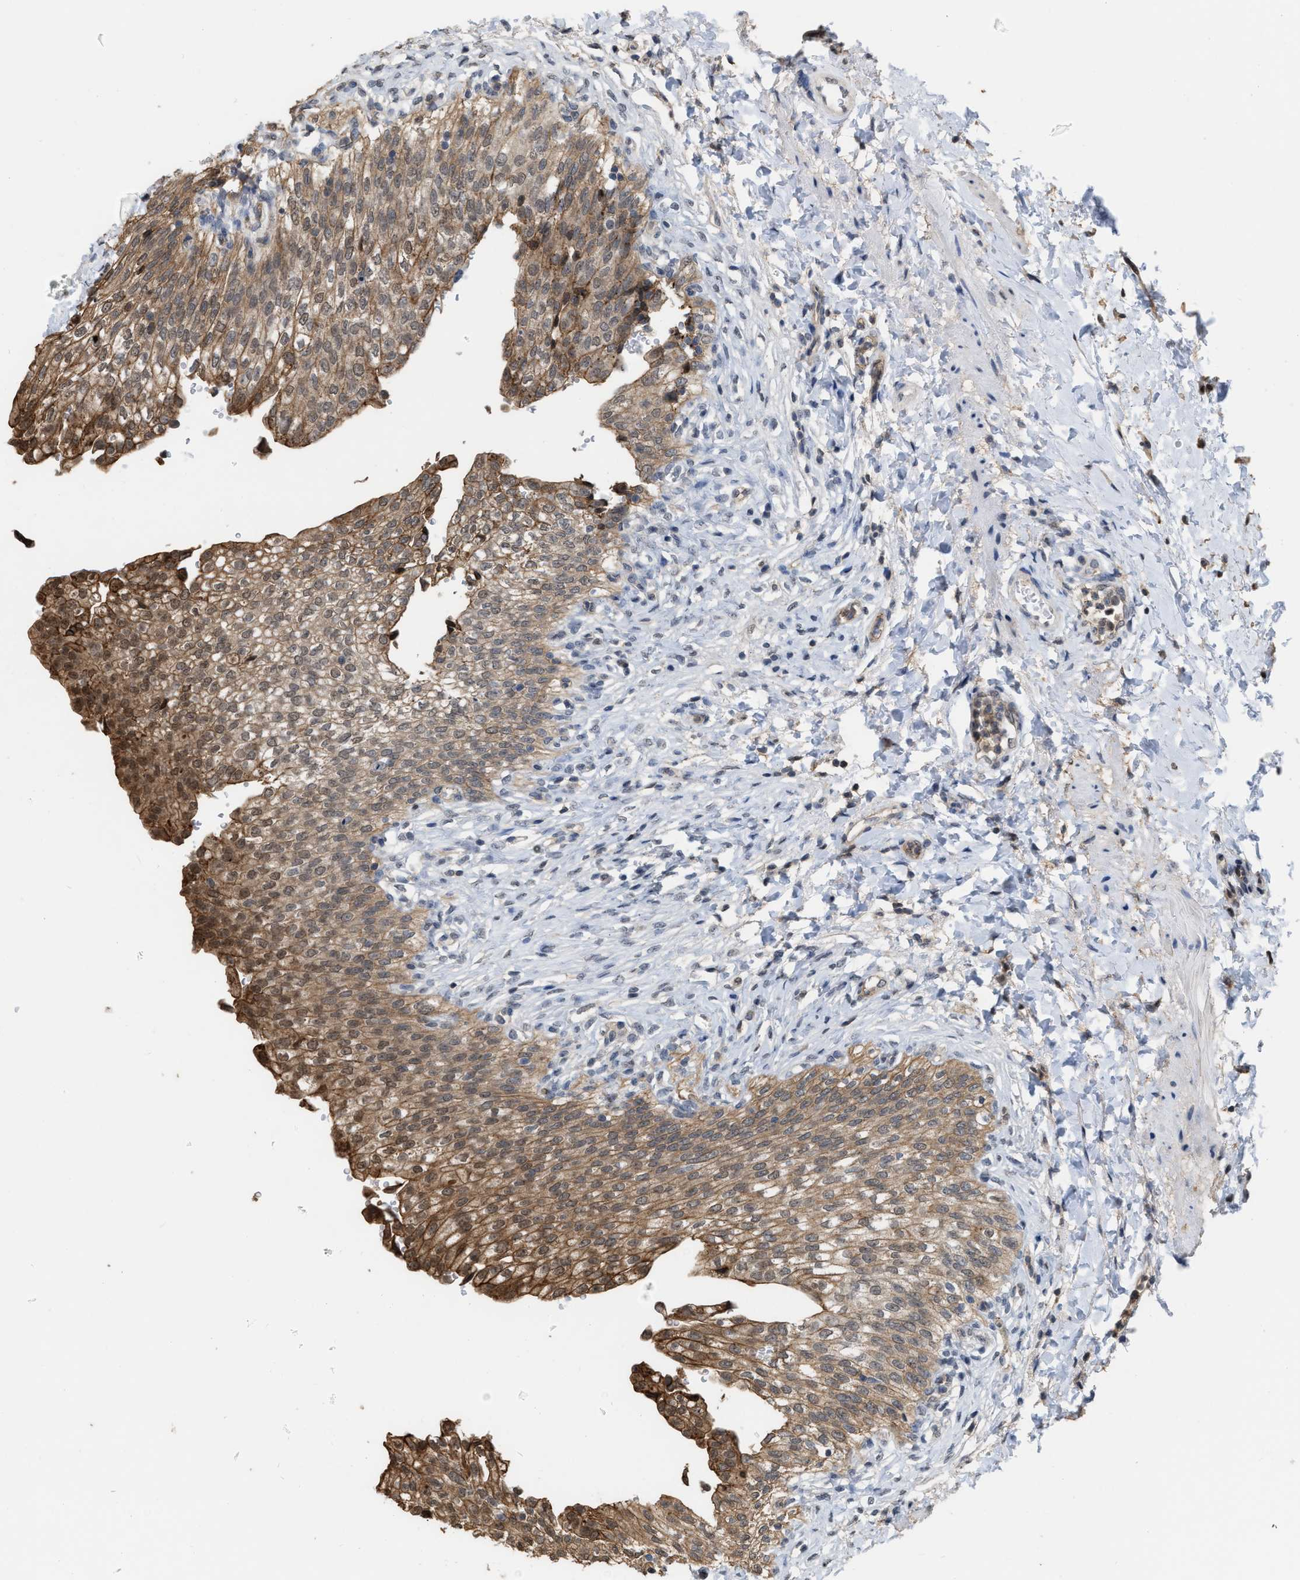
{"staining": {"intensity": "strong", "quantity": ">75%", "location": "cytoplasmic/membranous,nuclear"}, "tissue": "urinary bladder", "cell_type": "Urothelial cells", "image_type": "normal", "snomed": [{"axis": "morphology", "description": "Urothelial carcinoma, High grade"}, {"axis": "topography", "description": "Urinary bladder"}], "caption": "This photomicrograph displays unremarkable urinary bladder stained with immunohistochemistry (IHC) to label a protein in brown. The cytoplasmic/membranous,nuclear of urothelial cells show strong positivity for the protein. Nuclei are counter-stained blue.", "gene": "BAIAP2L1", "patient": {"sex": "male", "age": 46}}